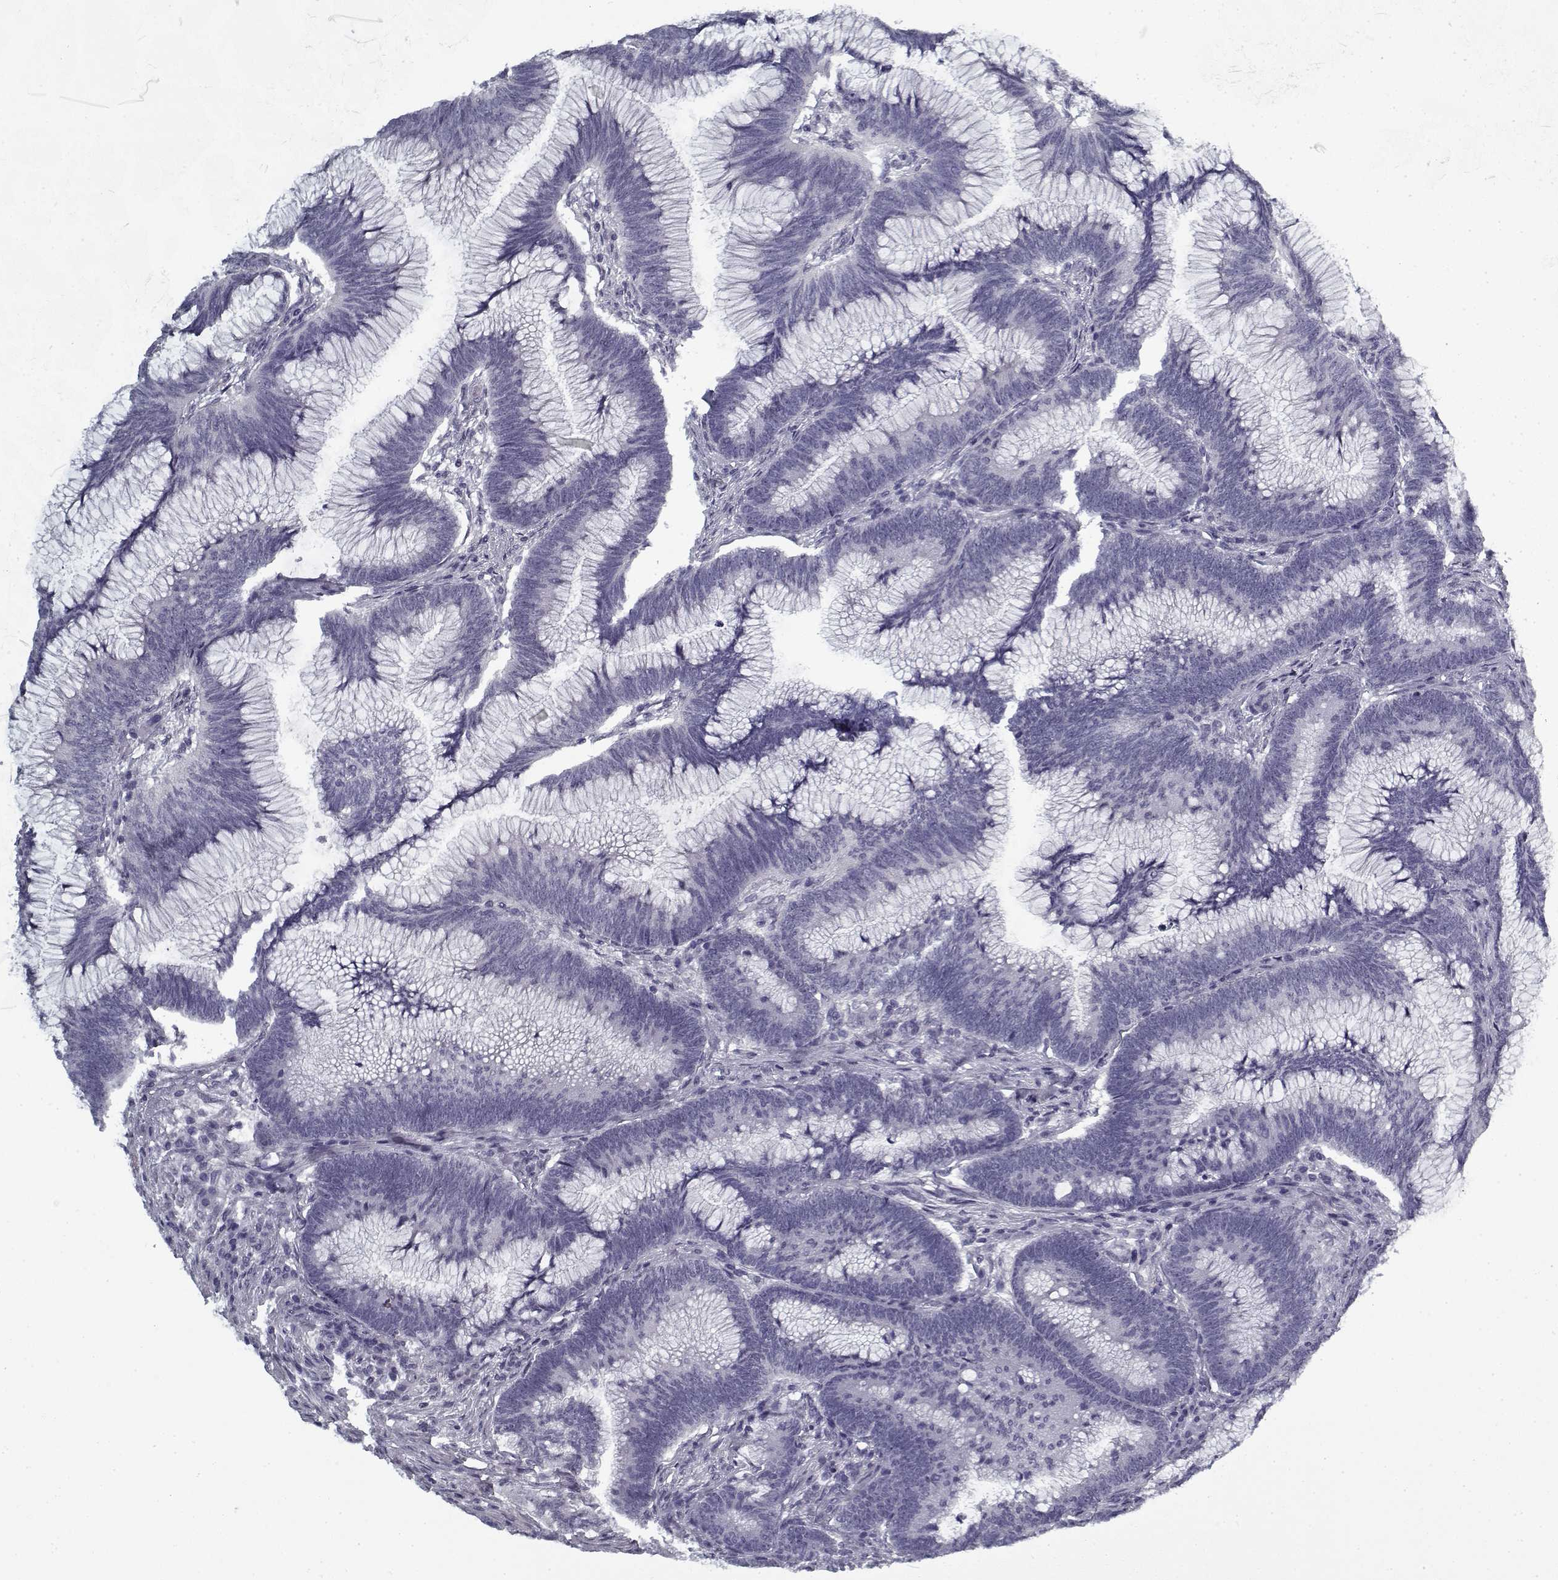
{"staining": {"intensity": "negative", "quantity": "none", "location": "none"}, "tissue": "colorectal cancer", "cell_type": "Tumor cells", "image_type": "cancer", "snomed": [{"axis": "morphology", "description": "Adenocarcinoma, NOS"}, {"axis": "topography", "description": "Colon"}], "caption": "IHC of human adenocarcinoma (colorectal) exhibits no staining in tumor cells.", "gene": "RNF32", "patient": {"sex": "female", "age": 78}}